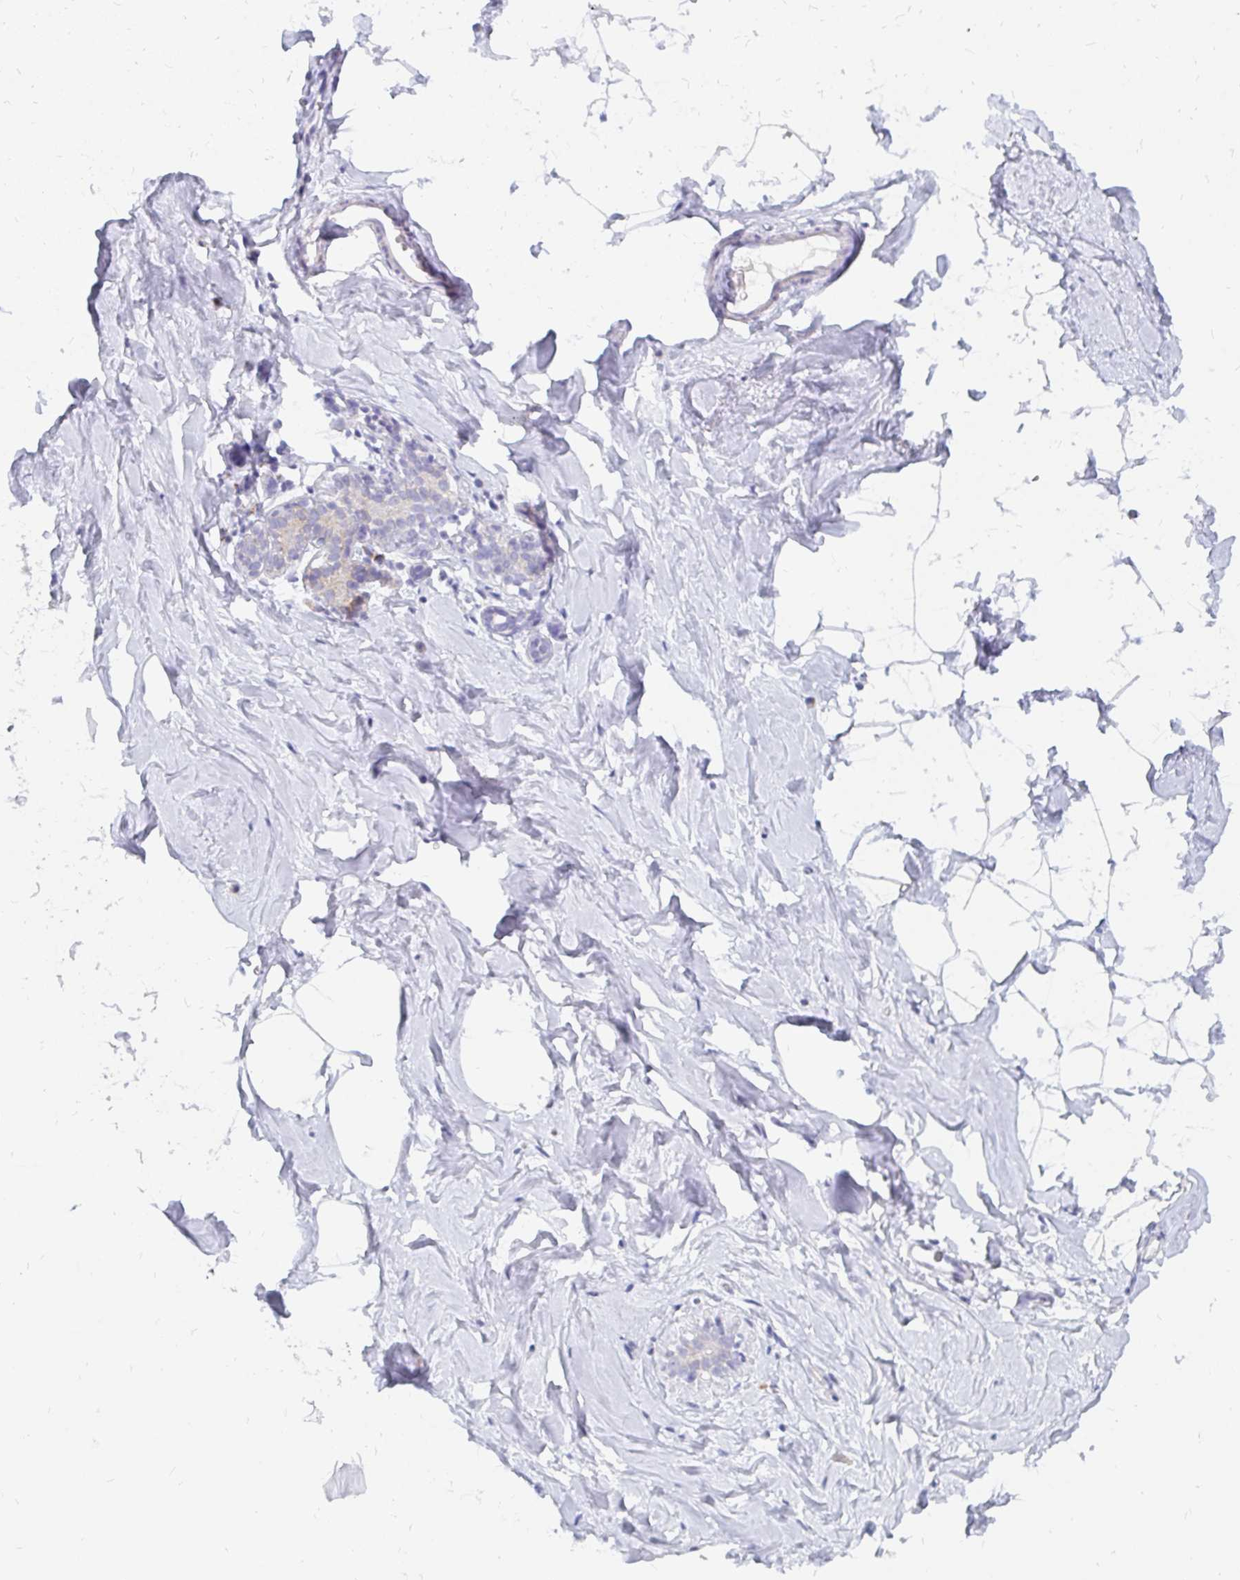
{"staining": {"intensity": "negative", "quantity": "none", "location": "none"}, "tissue": "breast", "cell_type": "Adipocytes", "image_type": "normal", "snomed": [{"axis": "morphology", "description": "Normal tissue, NOS"}, {"axis": "topography", "description": "Breast"}], "caption": "This image is of normal breast stained with IHC to label a protein in brown with the nuclei are counter-stained blue. There is no expression in adipocytes. (DAB (3,3'-diaminobenzidine) IHC, high magnification).", "gene": "OR10V1", "patient": {"sex": "female", "age": 32}}